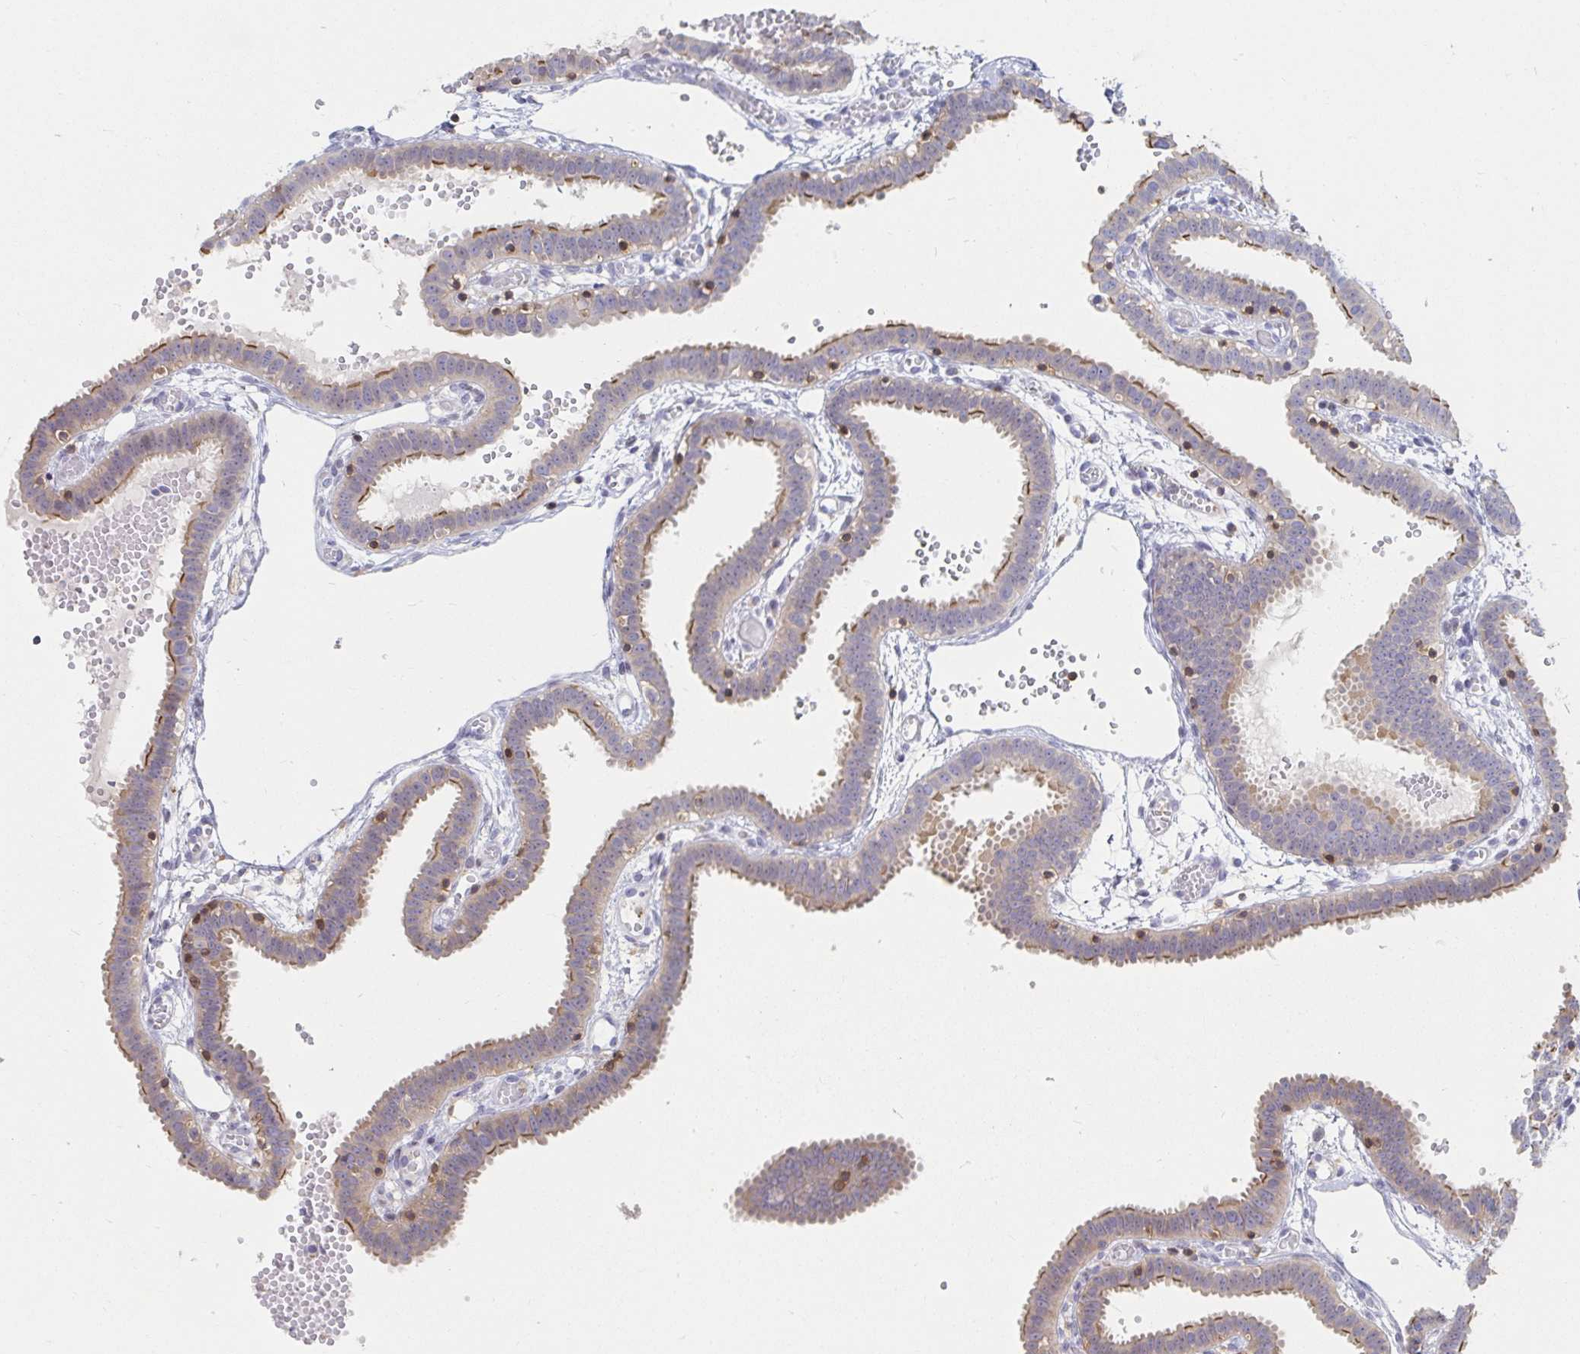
{"staining": {"intensity": "weak", "quantity": "25%-75%", "location": "cytoplasmic/membranous"}, "tissue": "fallopian tube", "cell_type": "Glandular cells", "image_type": "normal", "snomed": [{"axis": "morphology", "description": "Normal tissue, NOS"}, {"axis": "topography", "description": "Fallopian tube"}], "caption": "IHC of unremarkable human fallopian tube demonstrates low levels of weak cytoplasmic/membranous positivity in about 25%-75% of glandular cells. The protein of interest is stained brown, and the nuclei are stained in blue (DAB IHC with brightfield microscopy, high magnification).", "gene": "PIK3CD", "patient": {"sex": "female", "age": 37}}